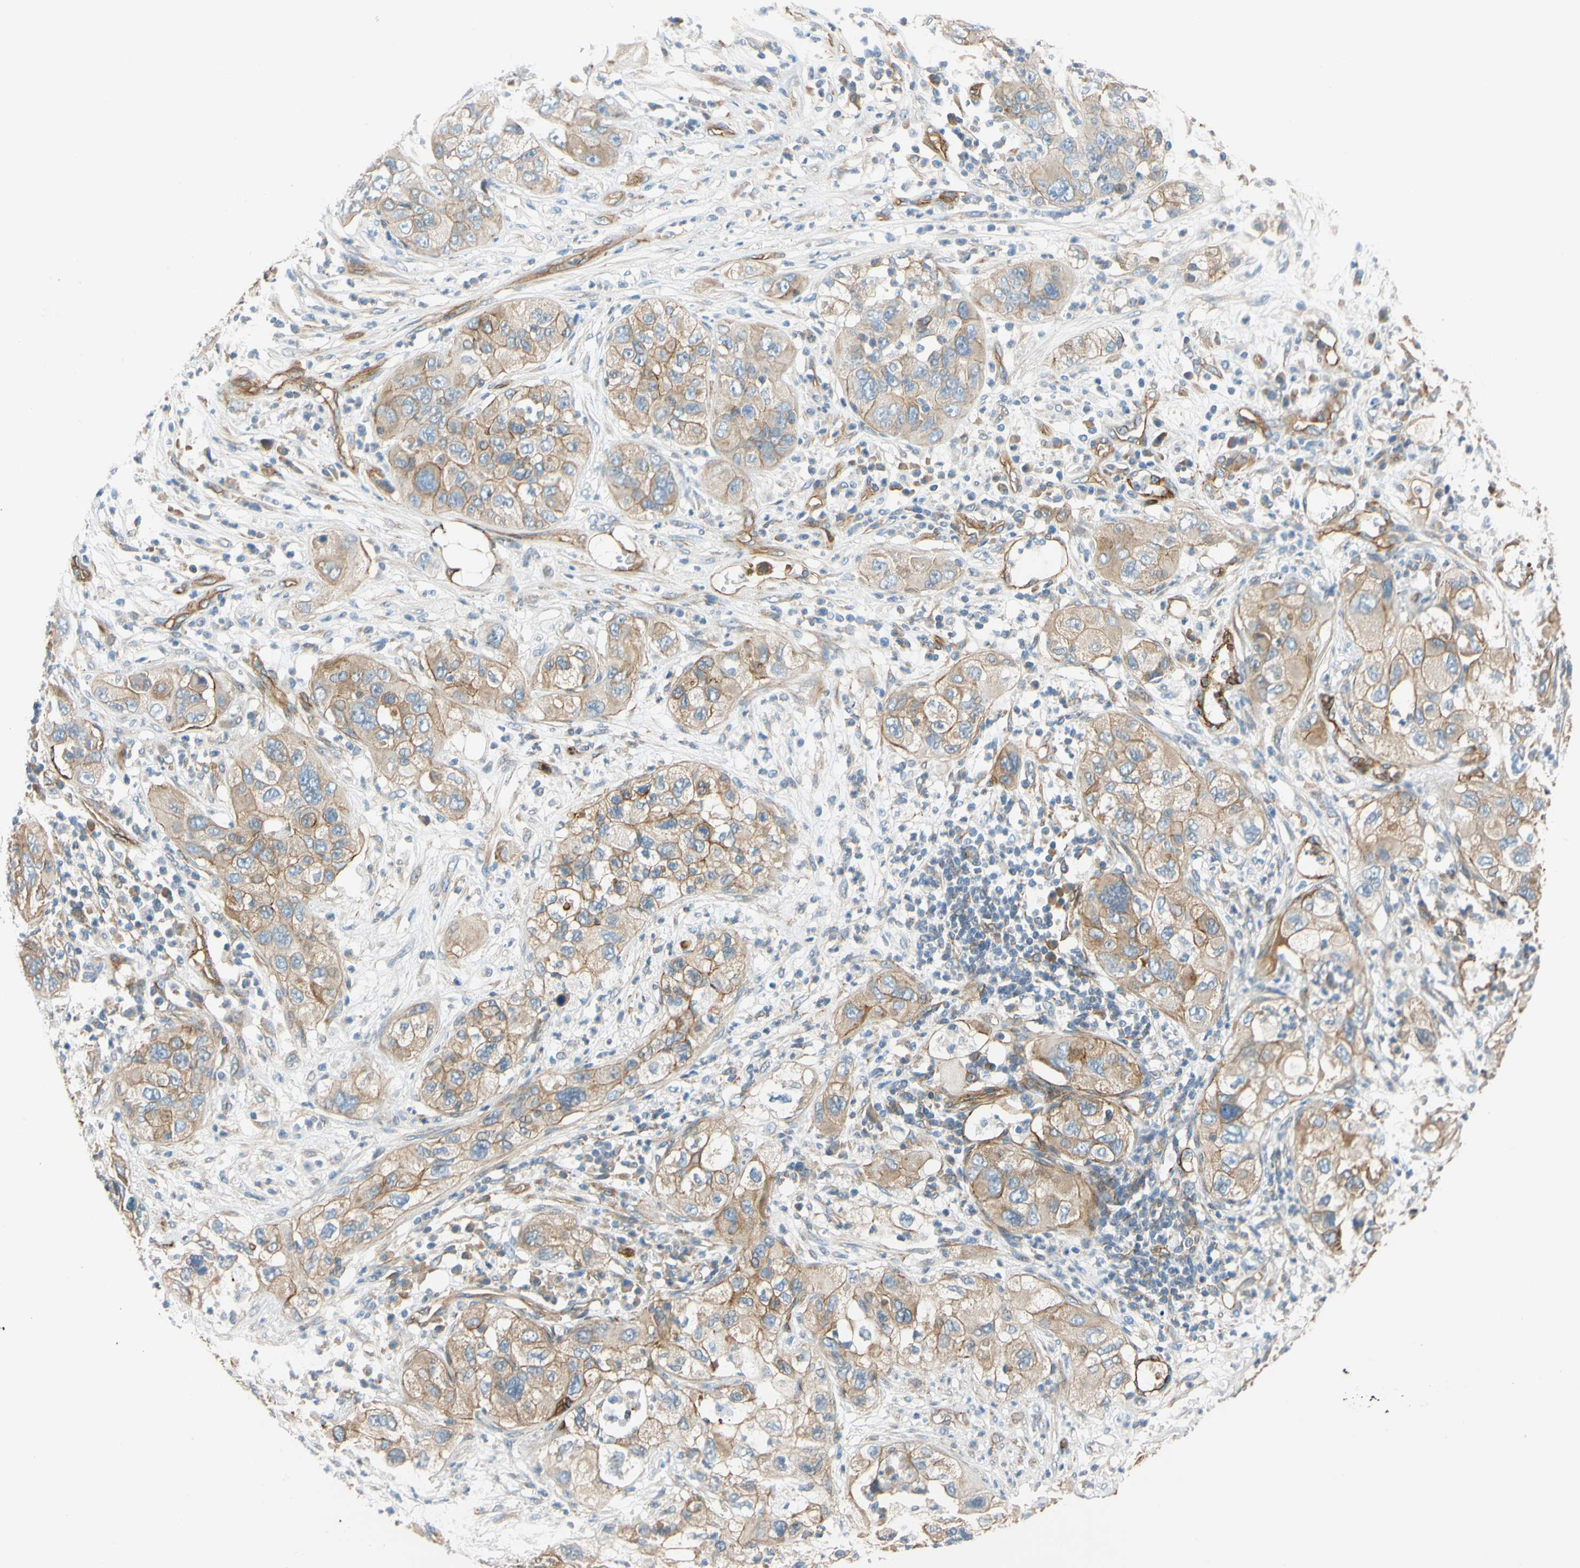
{"staining": {"intensity": "moderate", "quantity": ">75%", "location": "cytoplasmic/membranous"}, "tissue": "pancreatic cancer", "cell_type": "Tumor cells", "image_type": "cancer", "snomed": [{"axis": "morphology", "description": "Adenocarcinoma, NOS"}, {"axis": "topography", "description": "Pancreas"}], "caption": "Immunohistochemical staining of pancreatic adenocarcinoma shows moderate cytoplasmic/membranous protein expression in about >75% of tumor cells.", "gene": "SPTAN1", "patient": {"sex": "female", "age": 78}}